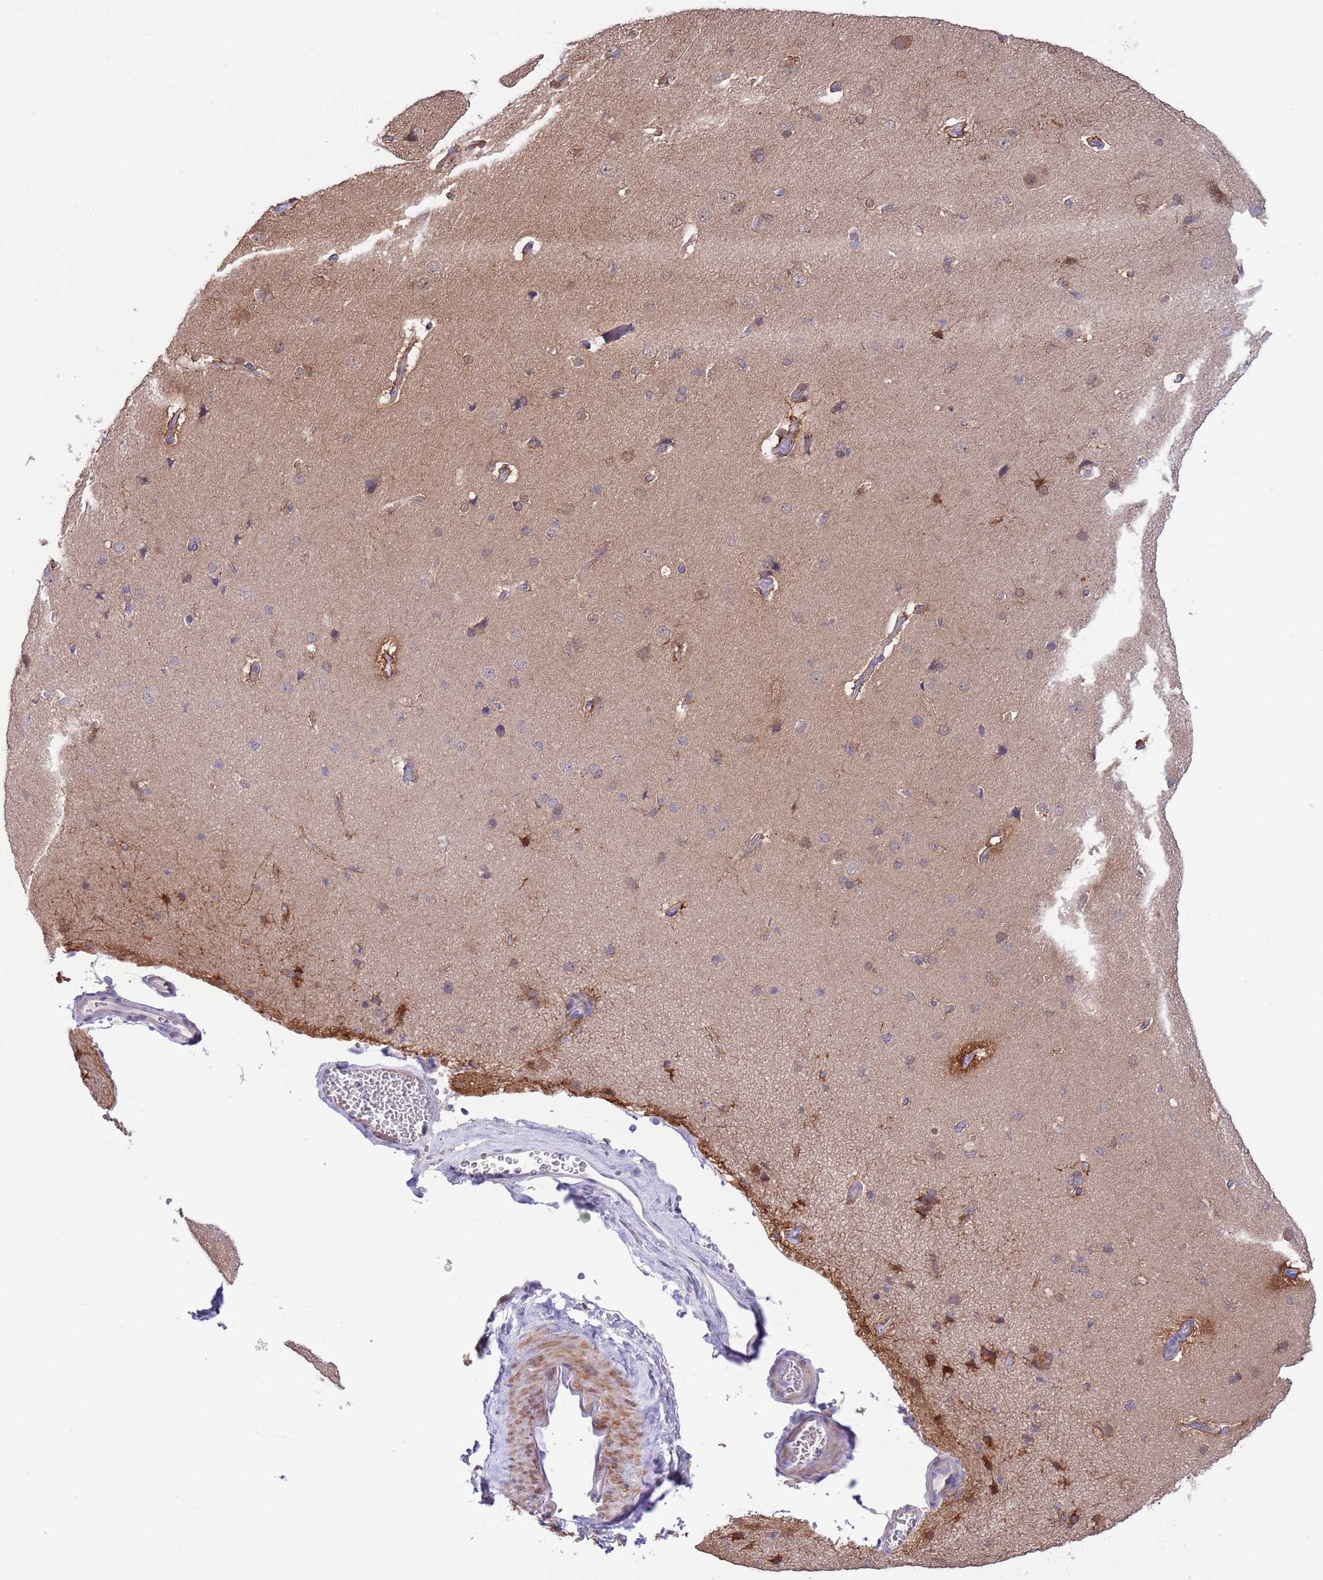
{"staining": {"intensity": "moderate", "quantity": "<25%", "location": "cytoplasmic/membranous"}, "tissue": "cerebral cortex", "cell_type": "Endothelial cells", "image_type": "normal", "snomed": [{"axis": "morphology", "description": "Normal tissue, NOS"}, {"axis": "topography", "description": "Cerebral cortex"}], "caption": "Endothelial cells reveal moderate cytoplasmic/membranous staining in about <25% of cells in normal cerebral cortex.", "gene": "PRR32", "patient": {"sex": "male", "age": 62}}